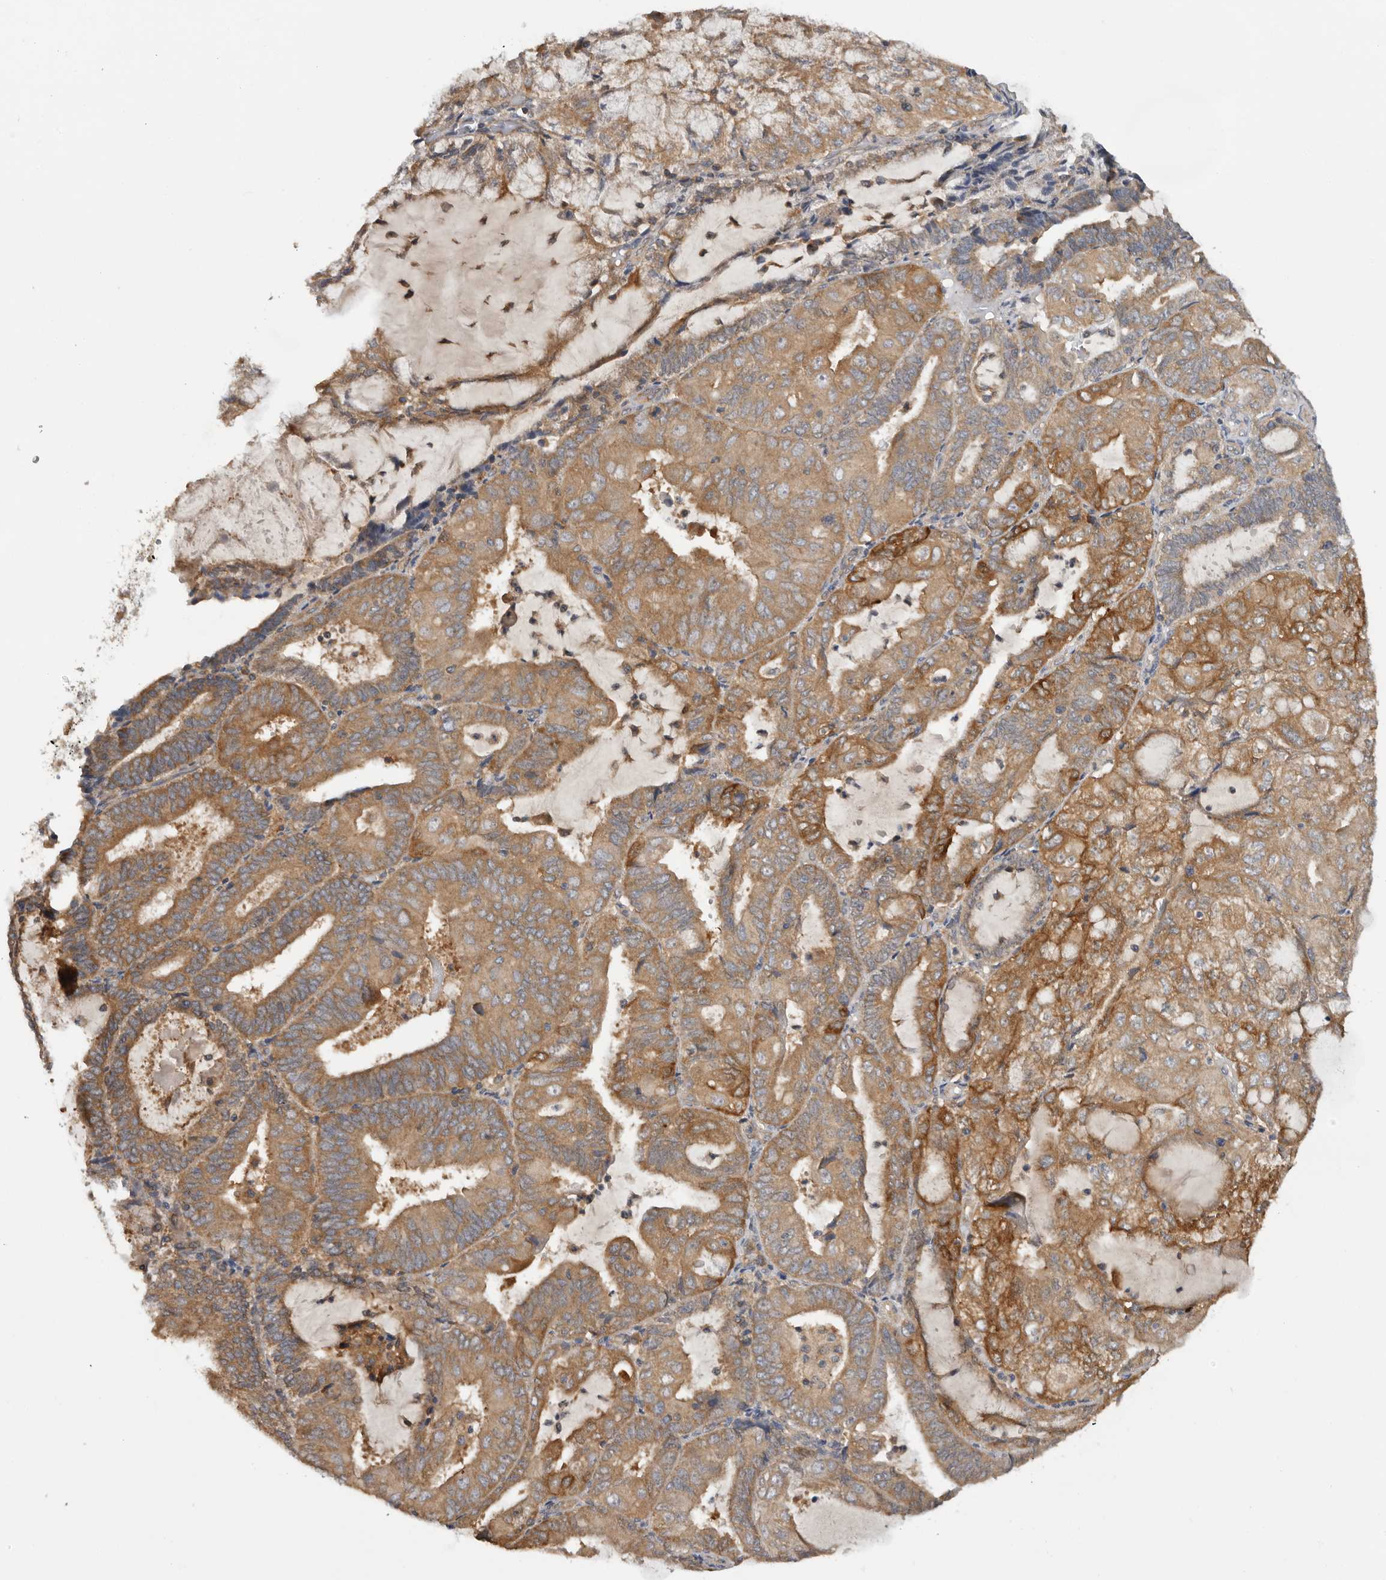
{"staining": {"intensity": "moderate", "quantity": ">75%", "location": "cytoplasmic/membranous"}, "tissue": "endometrial cancer", "cell_type": "Tumor cells", "image_type": "cancer", "snomed": [{"axis": "morphology", "description": "Adenocarcinoma, NOS"}, {"axis": "topography", "description": "Endometrium"}], "caption": "Endometrial adenocarcinoma stained with a brown dye shows moderate cytoplasmic/membranous positive staining in about >75% of tumor cells.", "gene": "PPP1R42", "patient": {"sex": "female", "age": 81}}